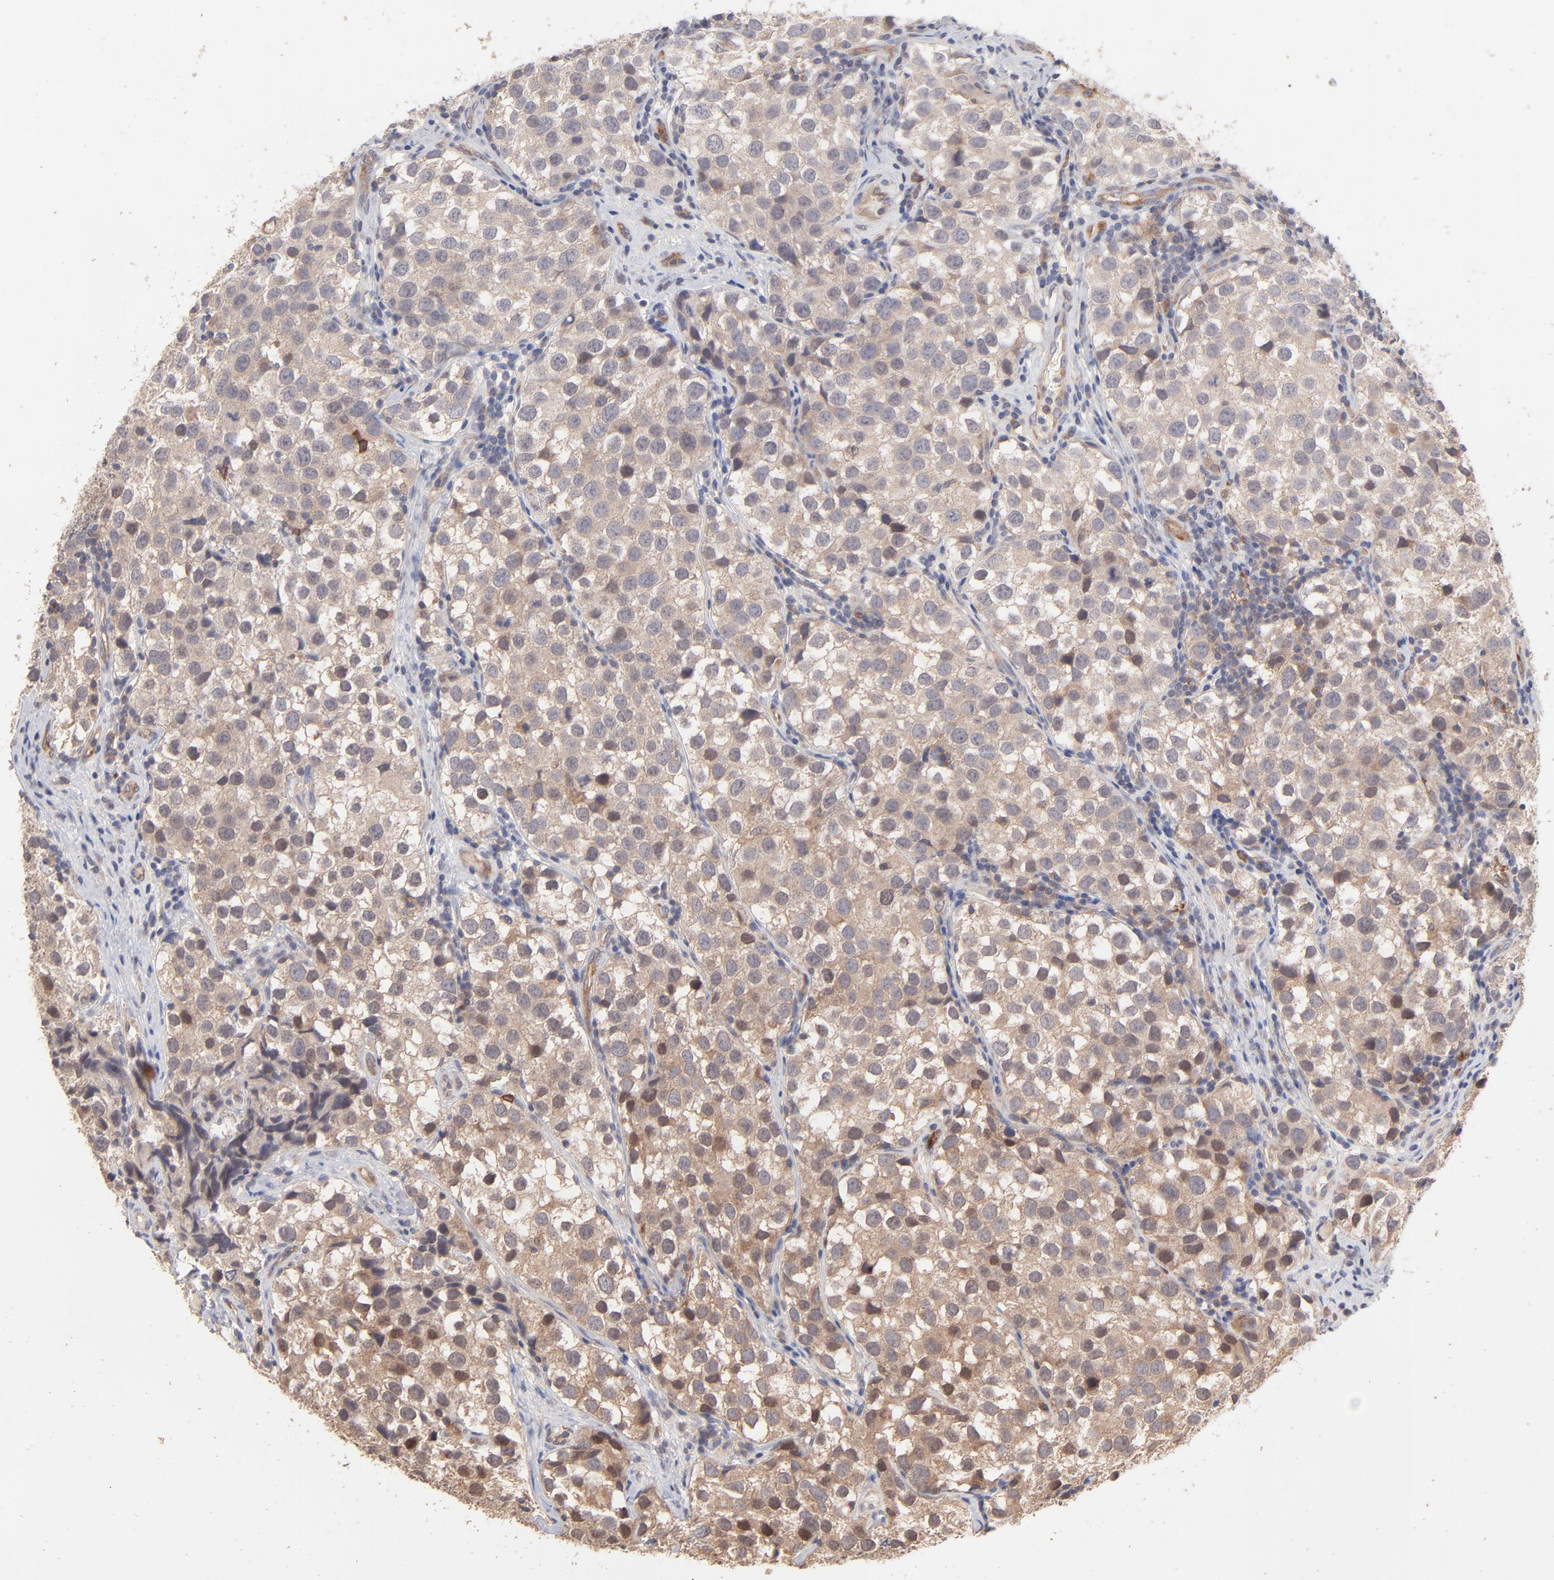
{"staining": {"intensity": "weak", "quantity": ">75%", "location": "cytoplasmic/membranous"}, "tissue": "testis cancer", "cell_type": "Tumor cells", "image_type": "cancer", "snomed": [{"axis": "morphology", "description": "Seminoma, NOS"}, {"axis": "topography", "description": "Testis"}], "caption": "DAB immunohistochemical staining of seminoma (testis) exhibits weak cytoplasmic/membranous protein positivity in about >75% of tumor cells.", "gene": "IVNS1ABP", "patient": {"sex": "male", "age": 39}}